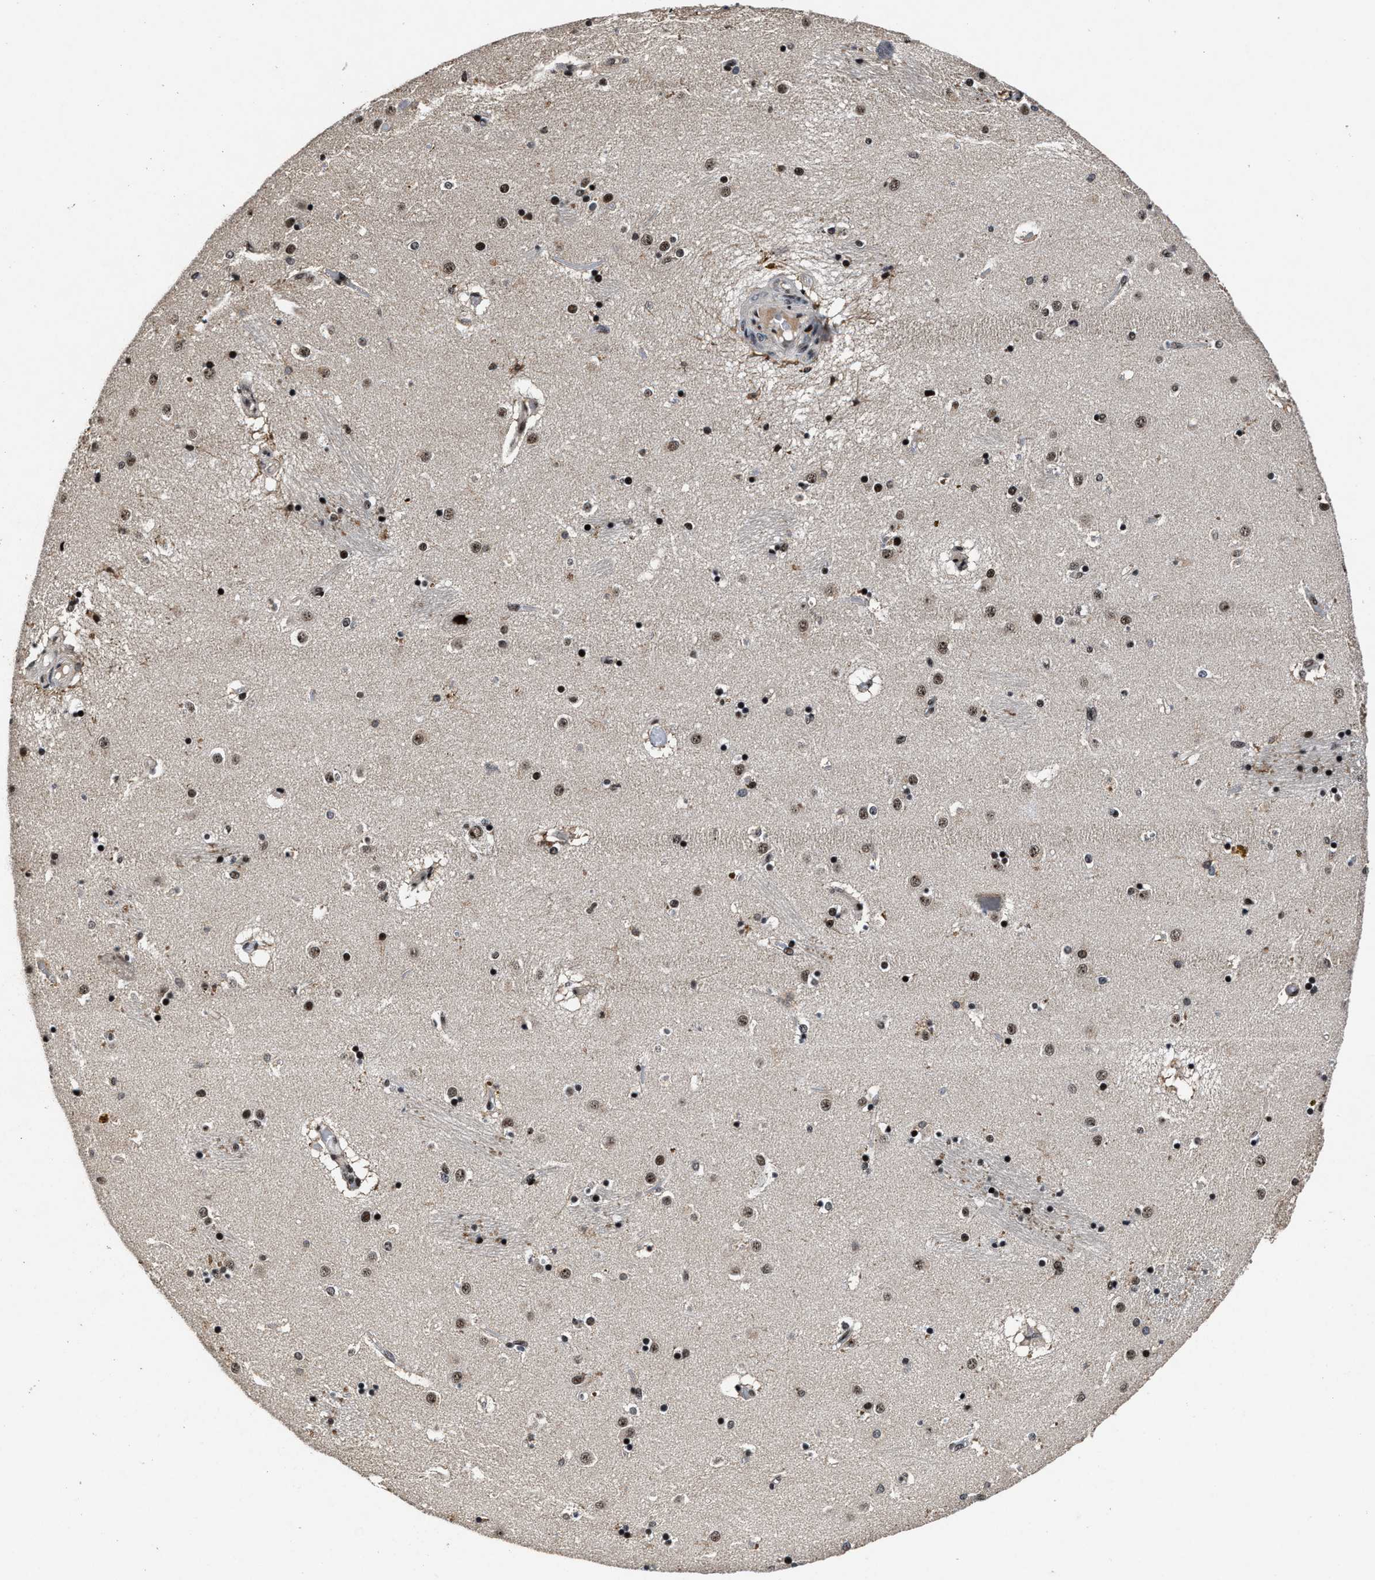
{"staining": {"intensity": "strong", "quantity": ">75%", "location": "nuclear"}, "tissue": "caudate", "cell_type": "Glial cells", "image_type": "normal", "snomed": [{"axis": "morphology", "description": "Normal tissue, NOS"}, {"axis": "topography", "description": "Lateral ventricle wall"}], "caption": "Glial cells display high levels of strong nuclear expression in approximately >75% of cells in unremarkable caudate. (brown staining indicates protein expression, while blue staining denotes nuclei).", "gene": "ZNF233", "patient": {"sex": "male", "age": 70}}